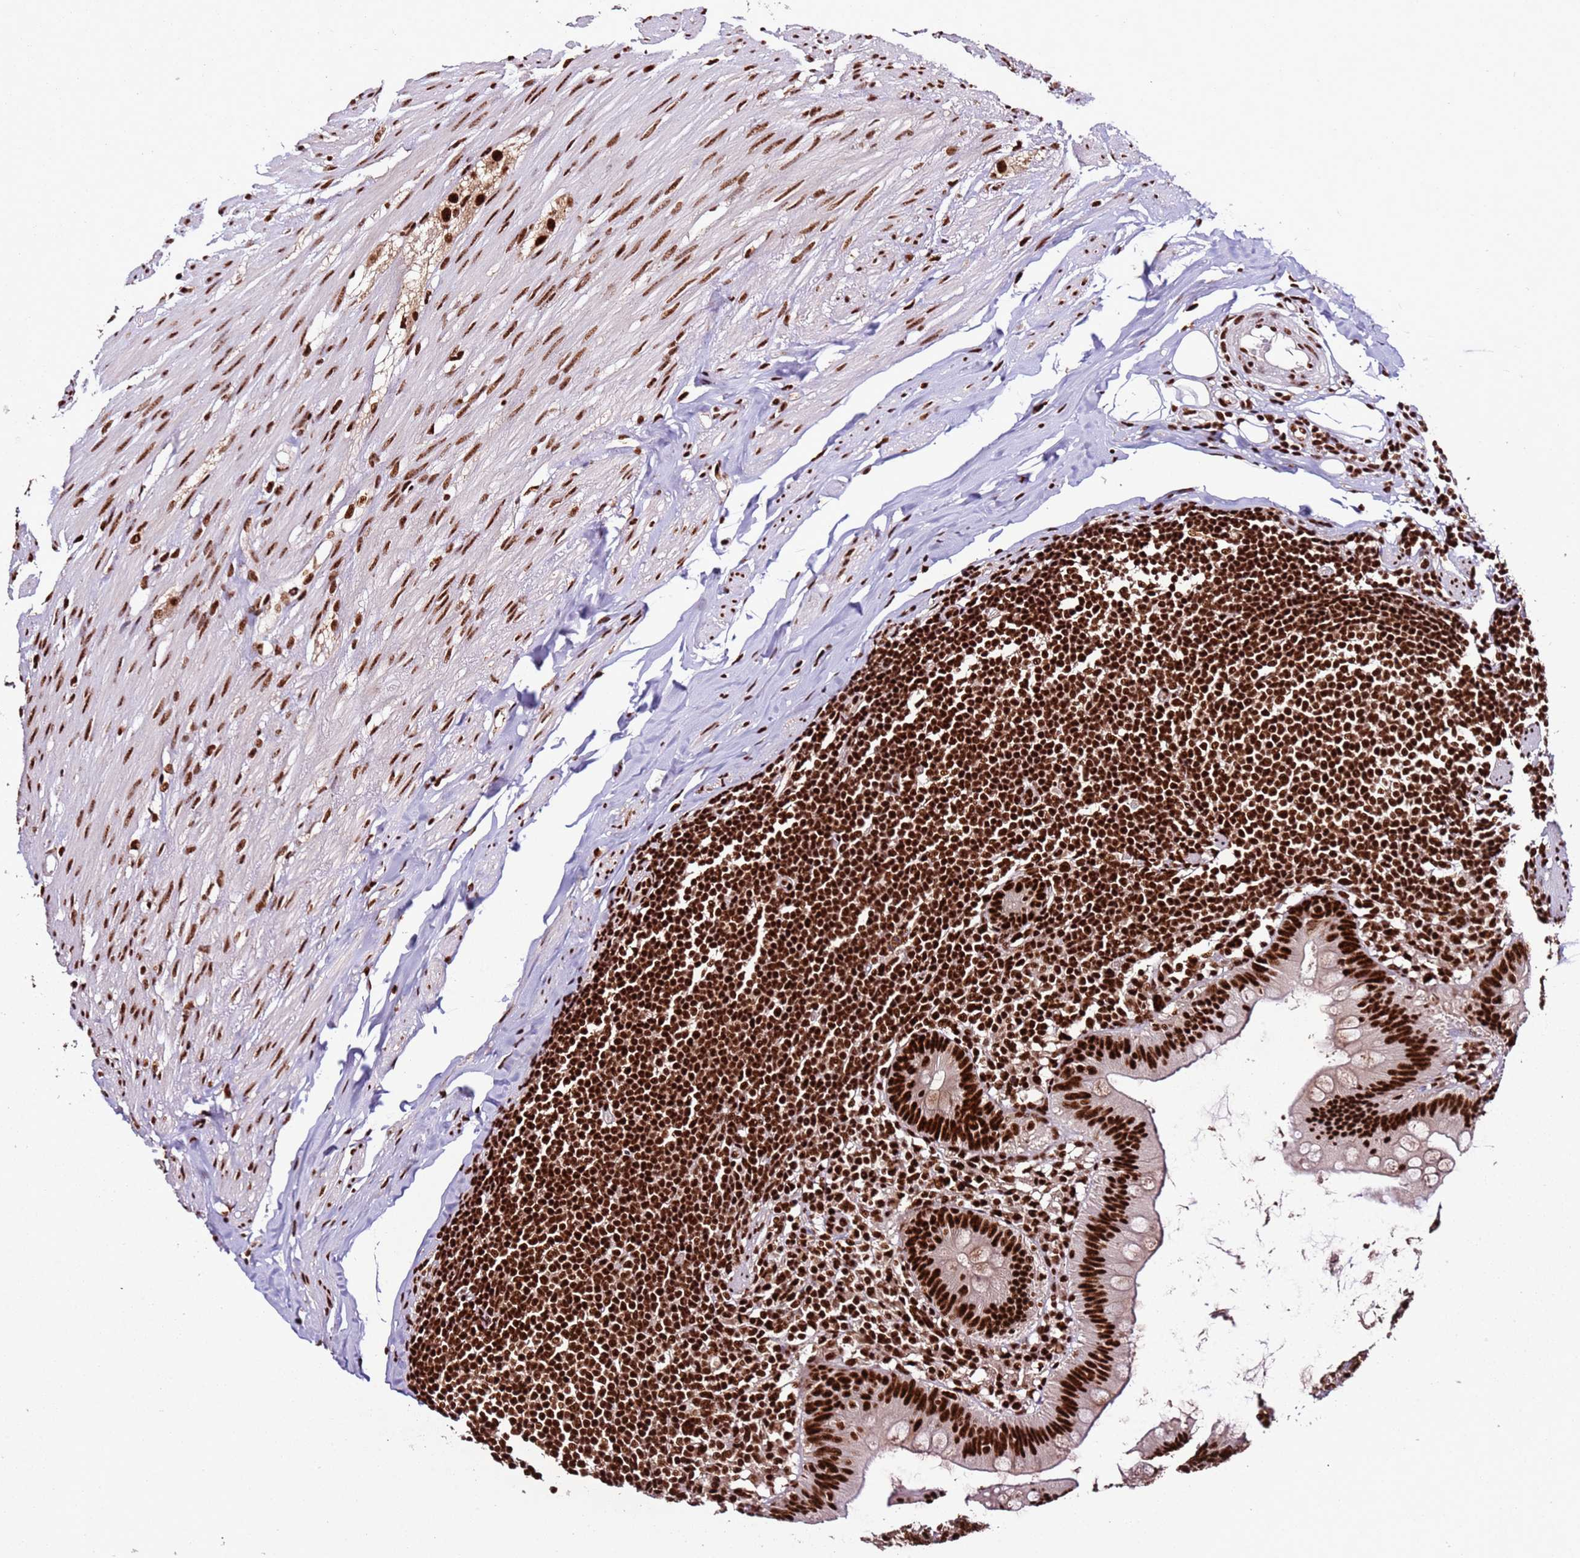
{"staining": {"intensity": "strong", "quantity": ">75%", "location": "nuclear"}, "tissue": "appendix", "cell_type": "Glandular cells", "image_type": "normal", "snomed": [{"axis": "morphology", "description": "Normal tissue, NOS"}, {"axis": "topography", "description": "Appendix"}], "caption": "Unremarkable appendix displays strong nuclear staining in approximately >75% of glandular cells, visualized by immunohistochemistry.", "gene": "C6orf226", "patient": {"sex": "female", "age": 62}}